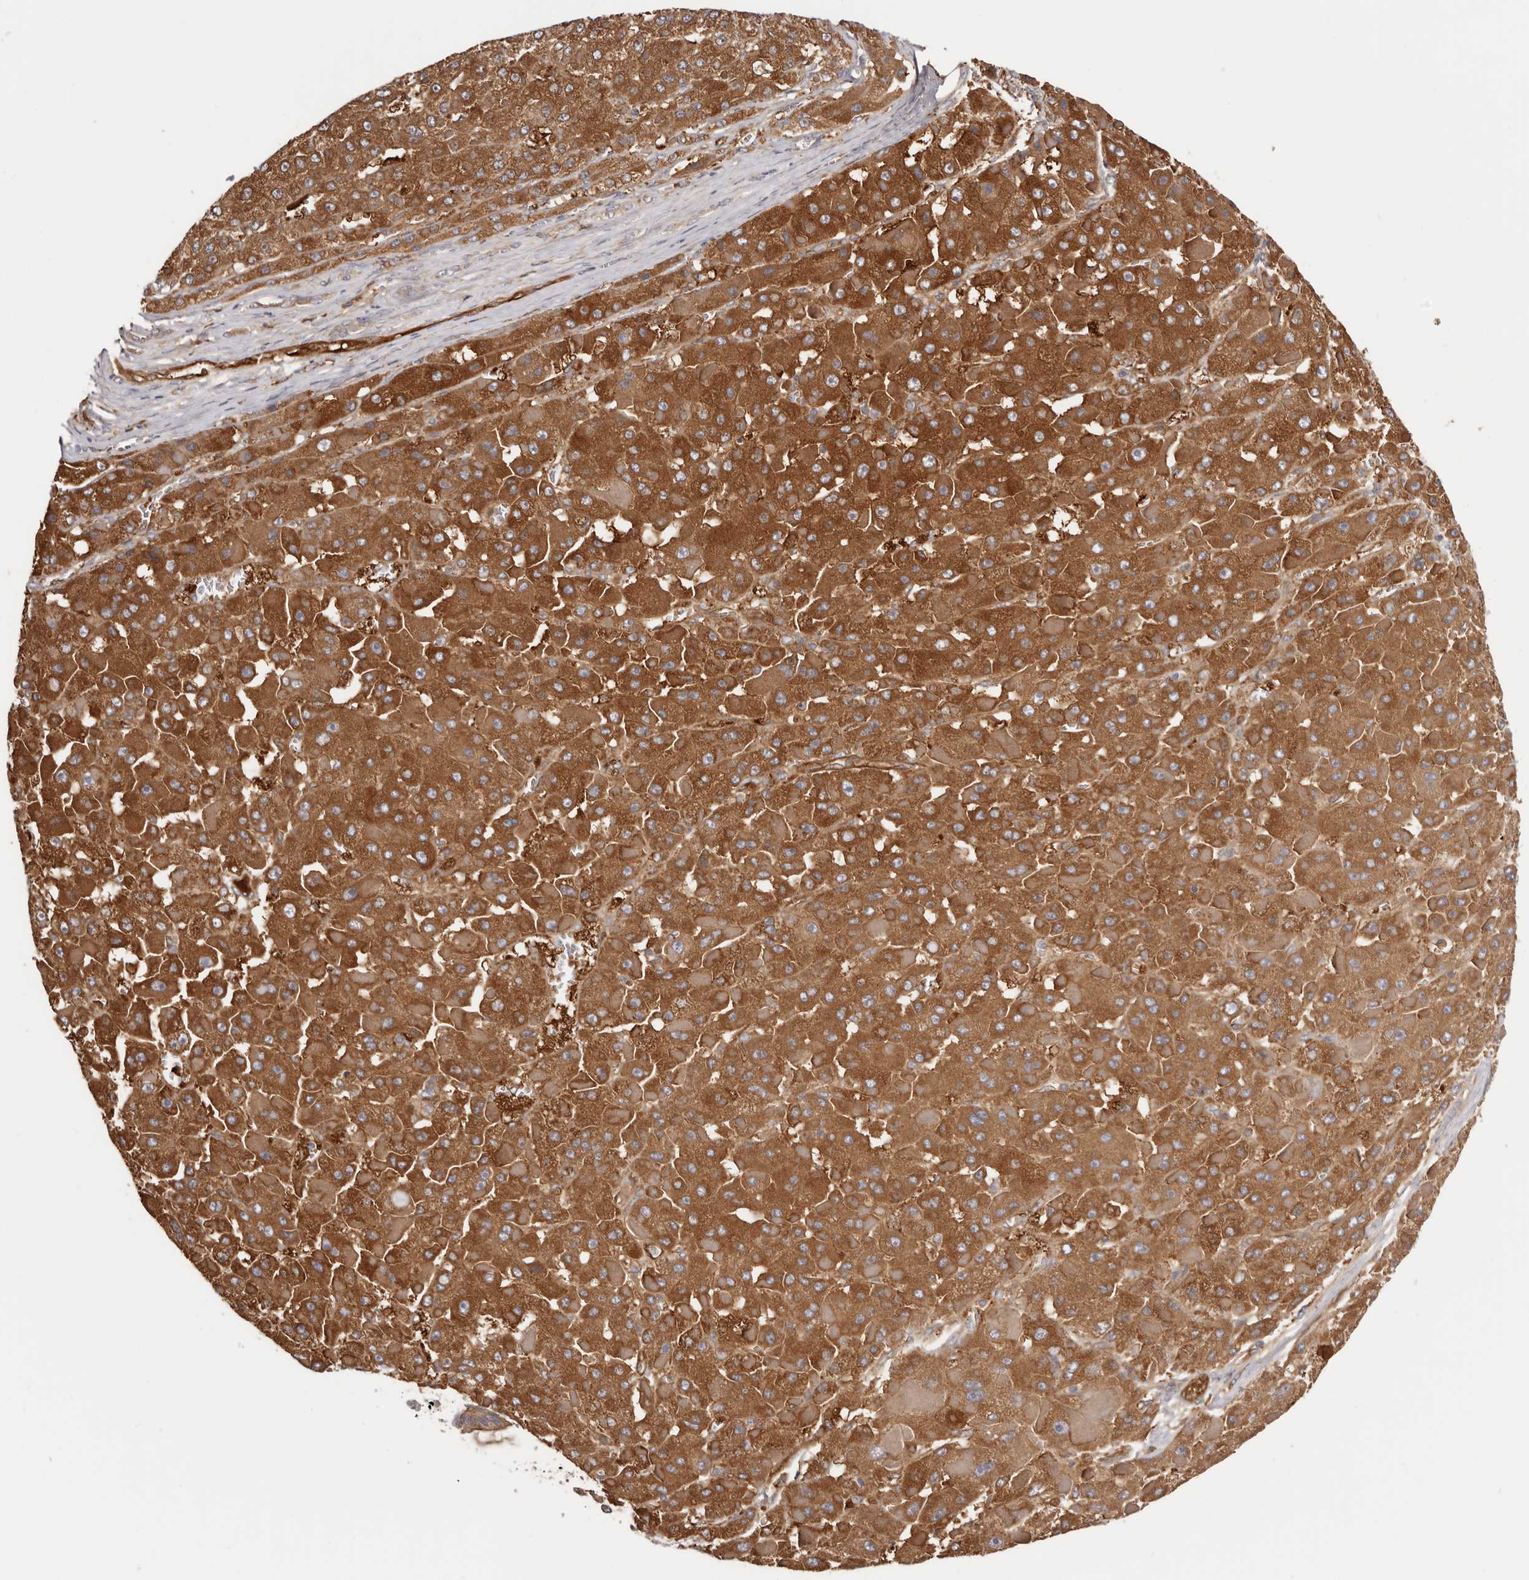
{"staining": {"intensity": "strong", "quantity": ">75%", "location": "cytoplasmic/membranous"}, "tissue": "liver cancer", "cell_type": "Tumor cells", "image_type": "cancer", "snomed": [{"axis": "morphology", "description": "Carcinoma, Hepatocellular, NOS"}, {"axis": "topography", "description": "Liver"}], "caption": "Human liver cancer stained with a brown dye reveals strong cytoplasmic/membranous positive expression in about >75% of tumor cells.", "gene": "LAP3", "patient": {"sex": "female", "age": 73}}